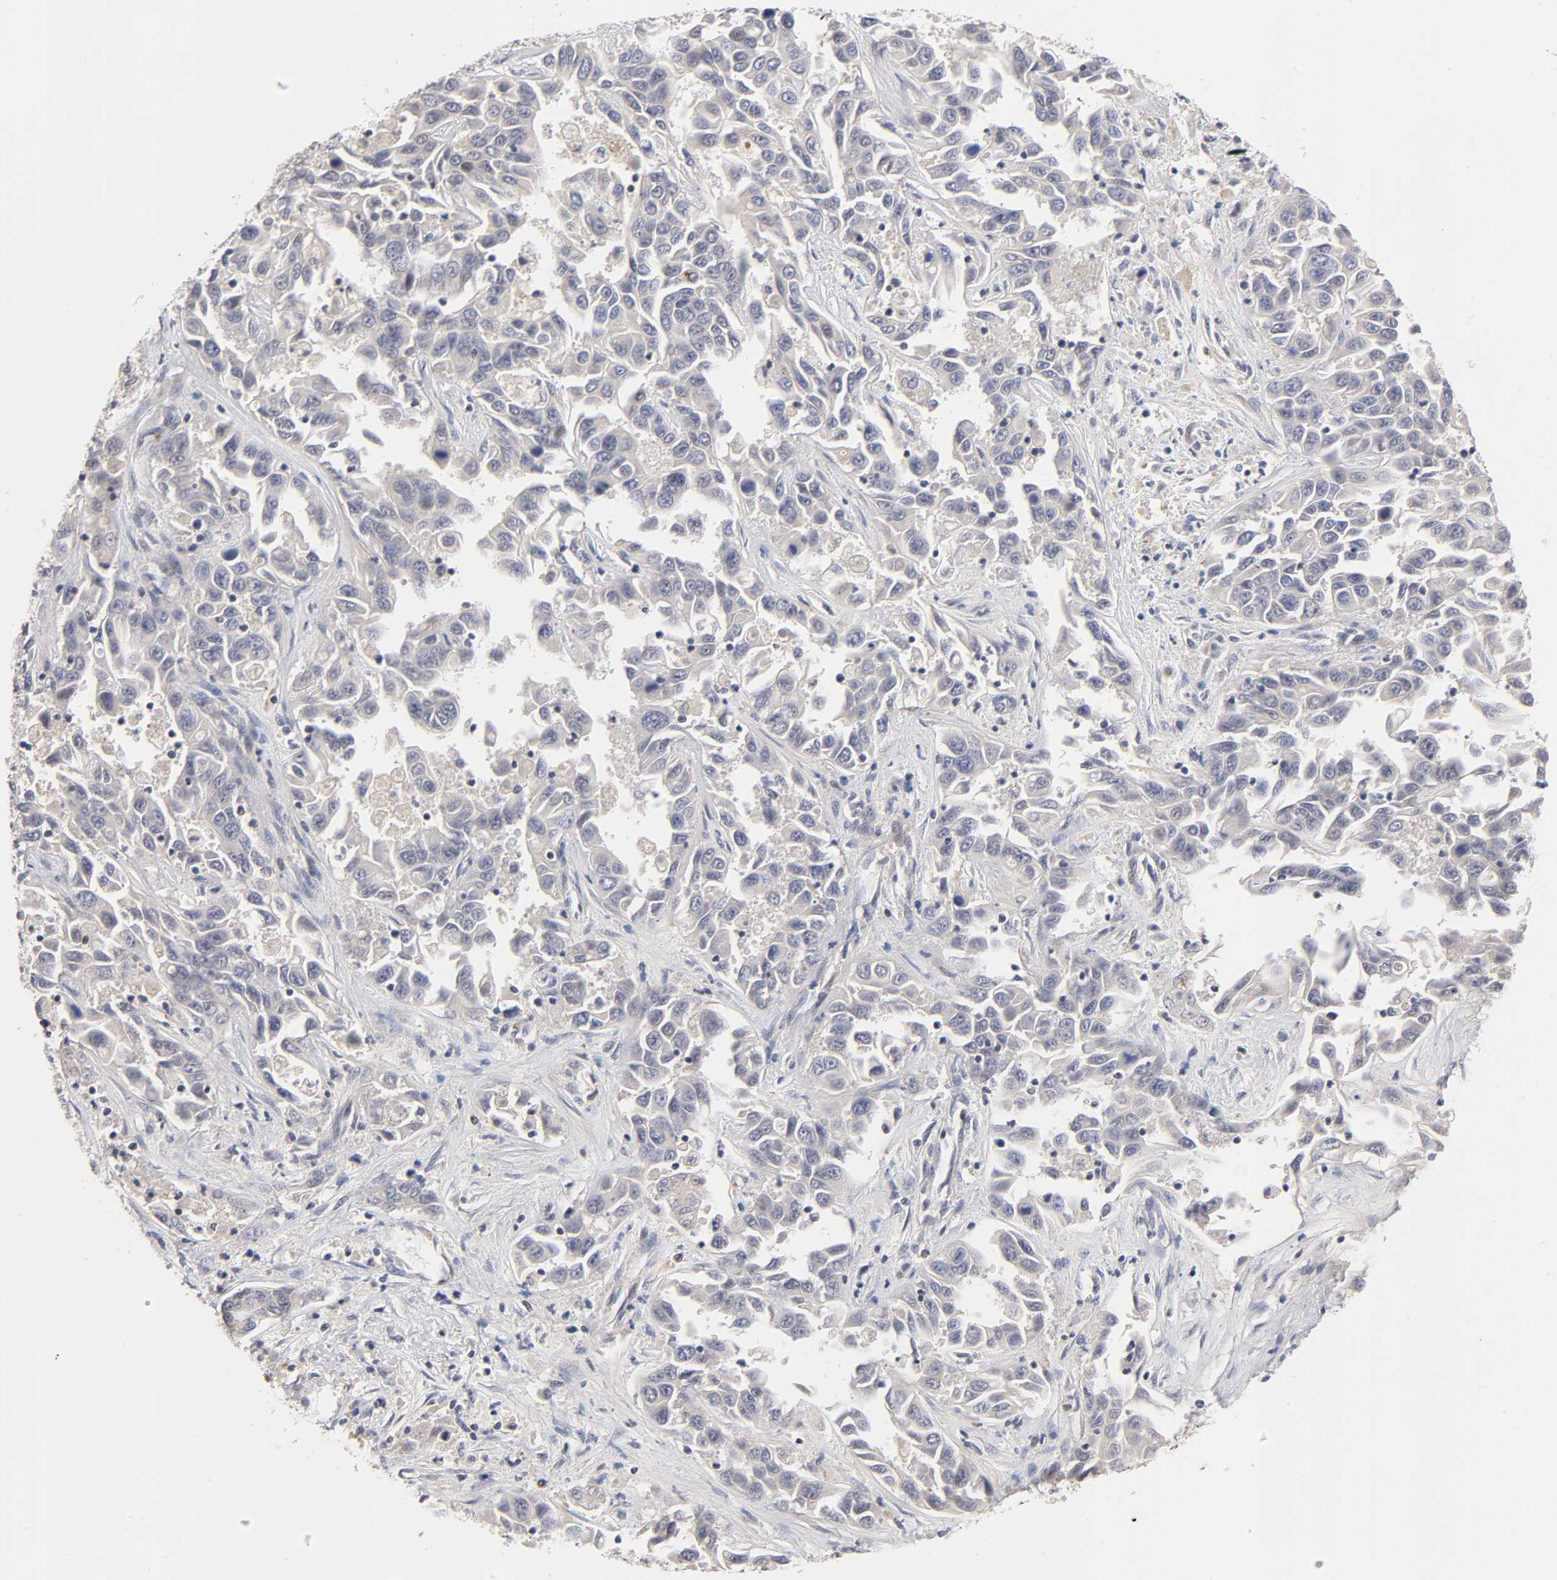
{"staining": {"intensity": "weak", "quantity": "<25%", "location": "cytoplasmic/membranous,nuclear"}, "tissue": "liver cancer", "cell_type": "Tumor cells", "image_type": "cancer", "snomed": [{"axis": "morphology", "description": "Cholangiocarcinoma"}, {"axis": "topography", "description": "Liver"}], "caption": "An image of liver cancer stained for a protein exhibits no brown staining in tumor cells.", "gene": "EP300", "patient": {"sex": "female", "age": 52}}